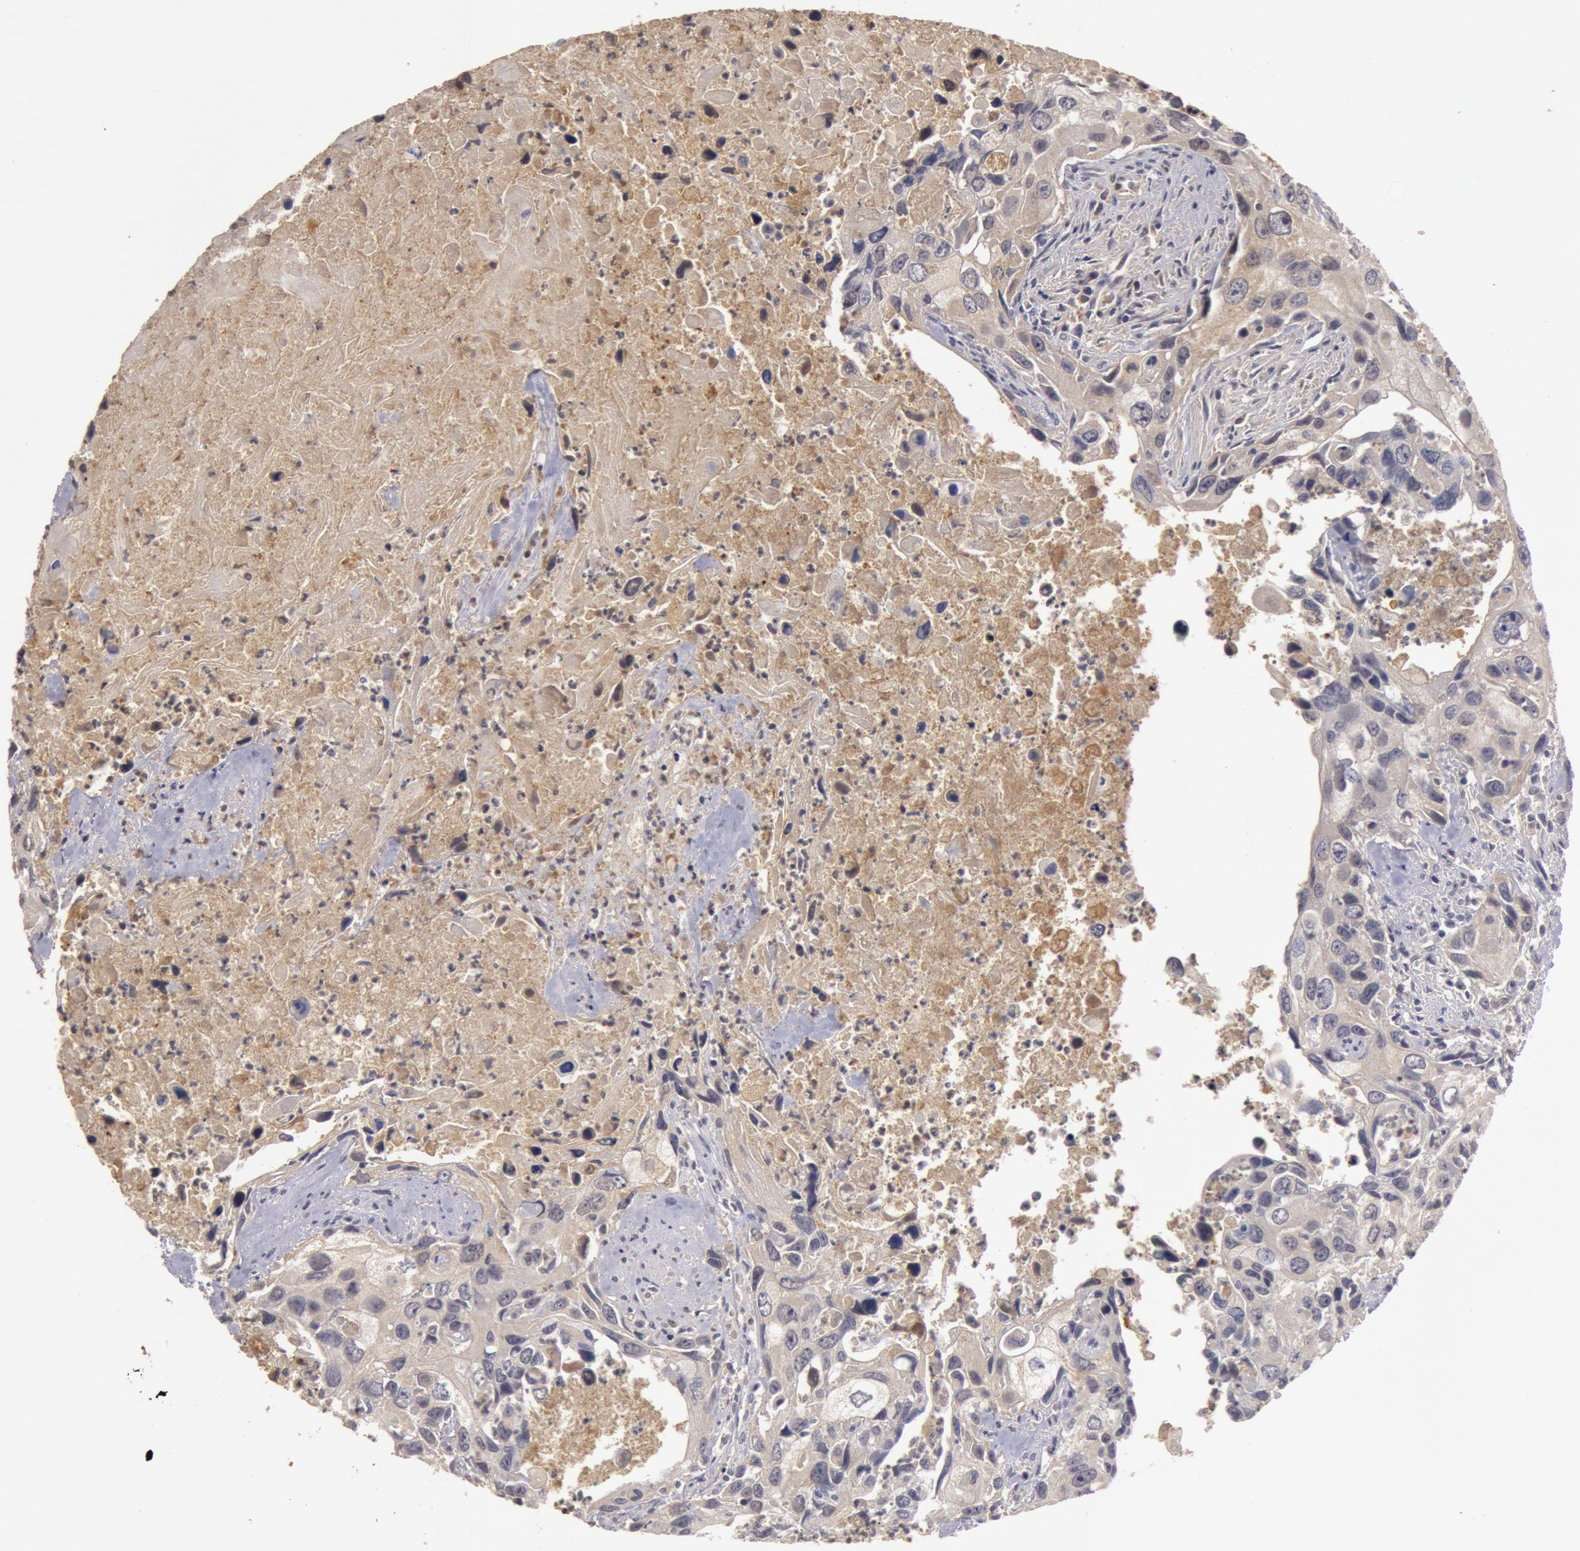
{"staining": {"intensity": "weak", "quantity": ">75%", "location": "cytoplasmic/membranous"}, "tissue": "urothelial cancer", "cell_type": "Tumor cells", "image_type": "cancer", "snomed": [{"axis": "morphology", "description": "Urothelial carcinoma, High grade"}, {"axis": "topography", "description": "Urinary bladder"}], "caption": "This photomicrograph demonstrates urothelial cancer stained with IHC to label a protein in brown. The cytoplasmic/membranous of tumor cells show weak positivity for the protein. Nuclei are counter-stained blue.", "gene": "BCHE", "patient": {"sex": "male", "age": 71}}